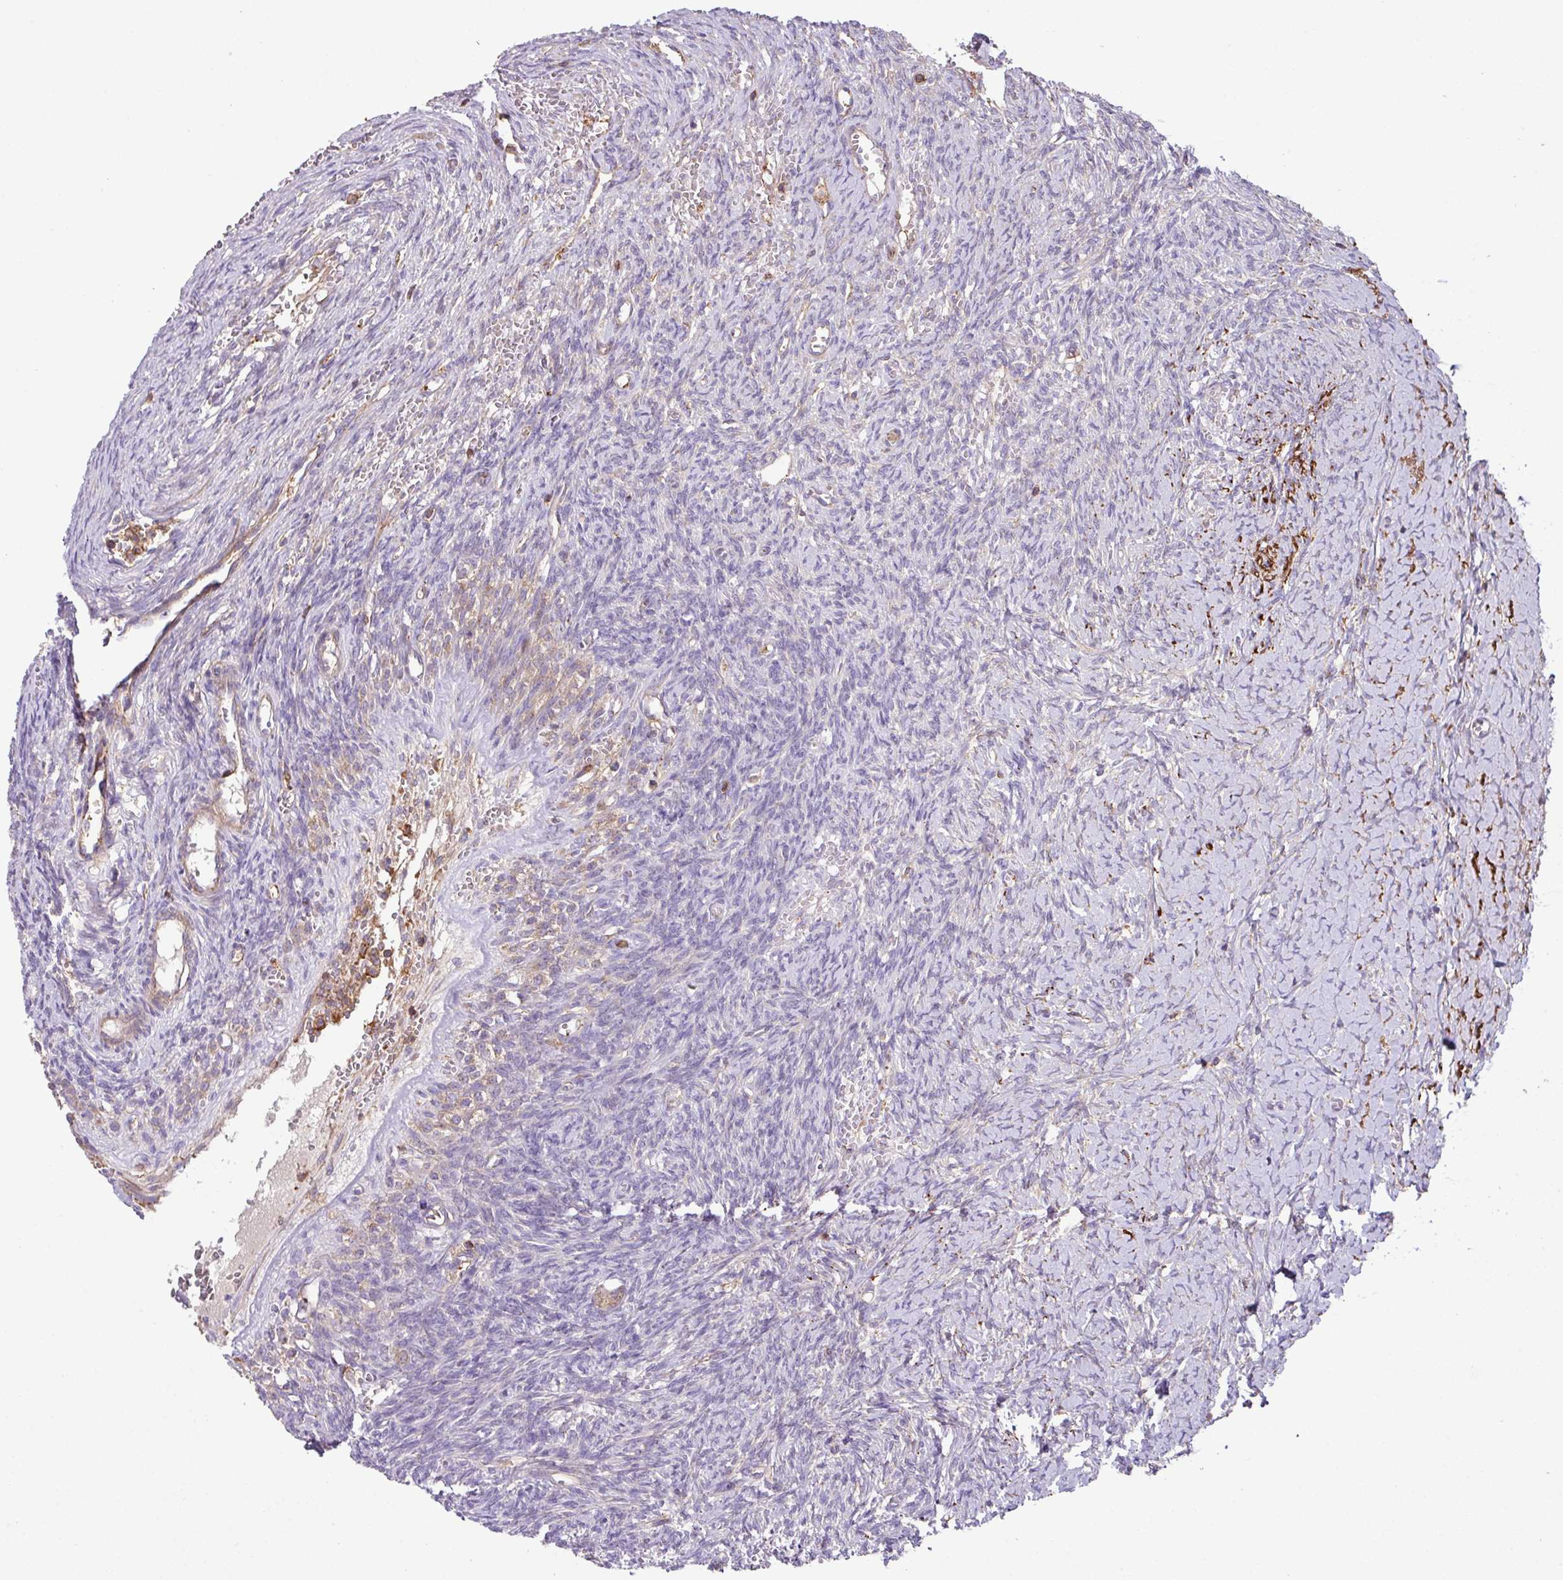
{"staining": {"intensity": "negative", "quantity": "none", "location": "none"}, "tissue": "ovary", "cell_type": "Ovarian stroma cells", "image_type": "normal", "snomed": [{"axis": "morphology", "description": "Normal tissue, NOS"}, {"axis": "topography", "description": "Ovary"}], "caption": "Unremarkable ovary was stained to show a protein in brown. There is no significant staining in ovarian stroma cells. Nuclei are stained in blue.", "gene": "RIC1", "patient": {"sex": "female", "age": 39}}